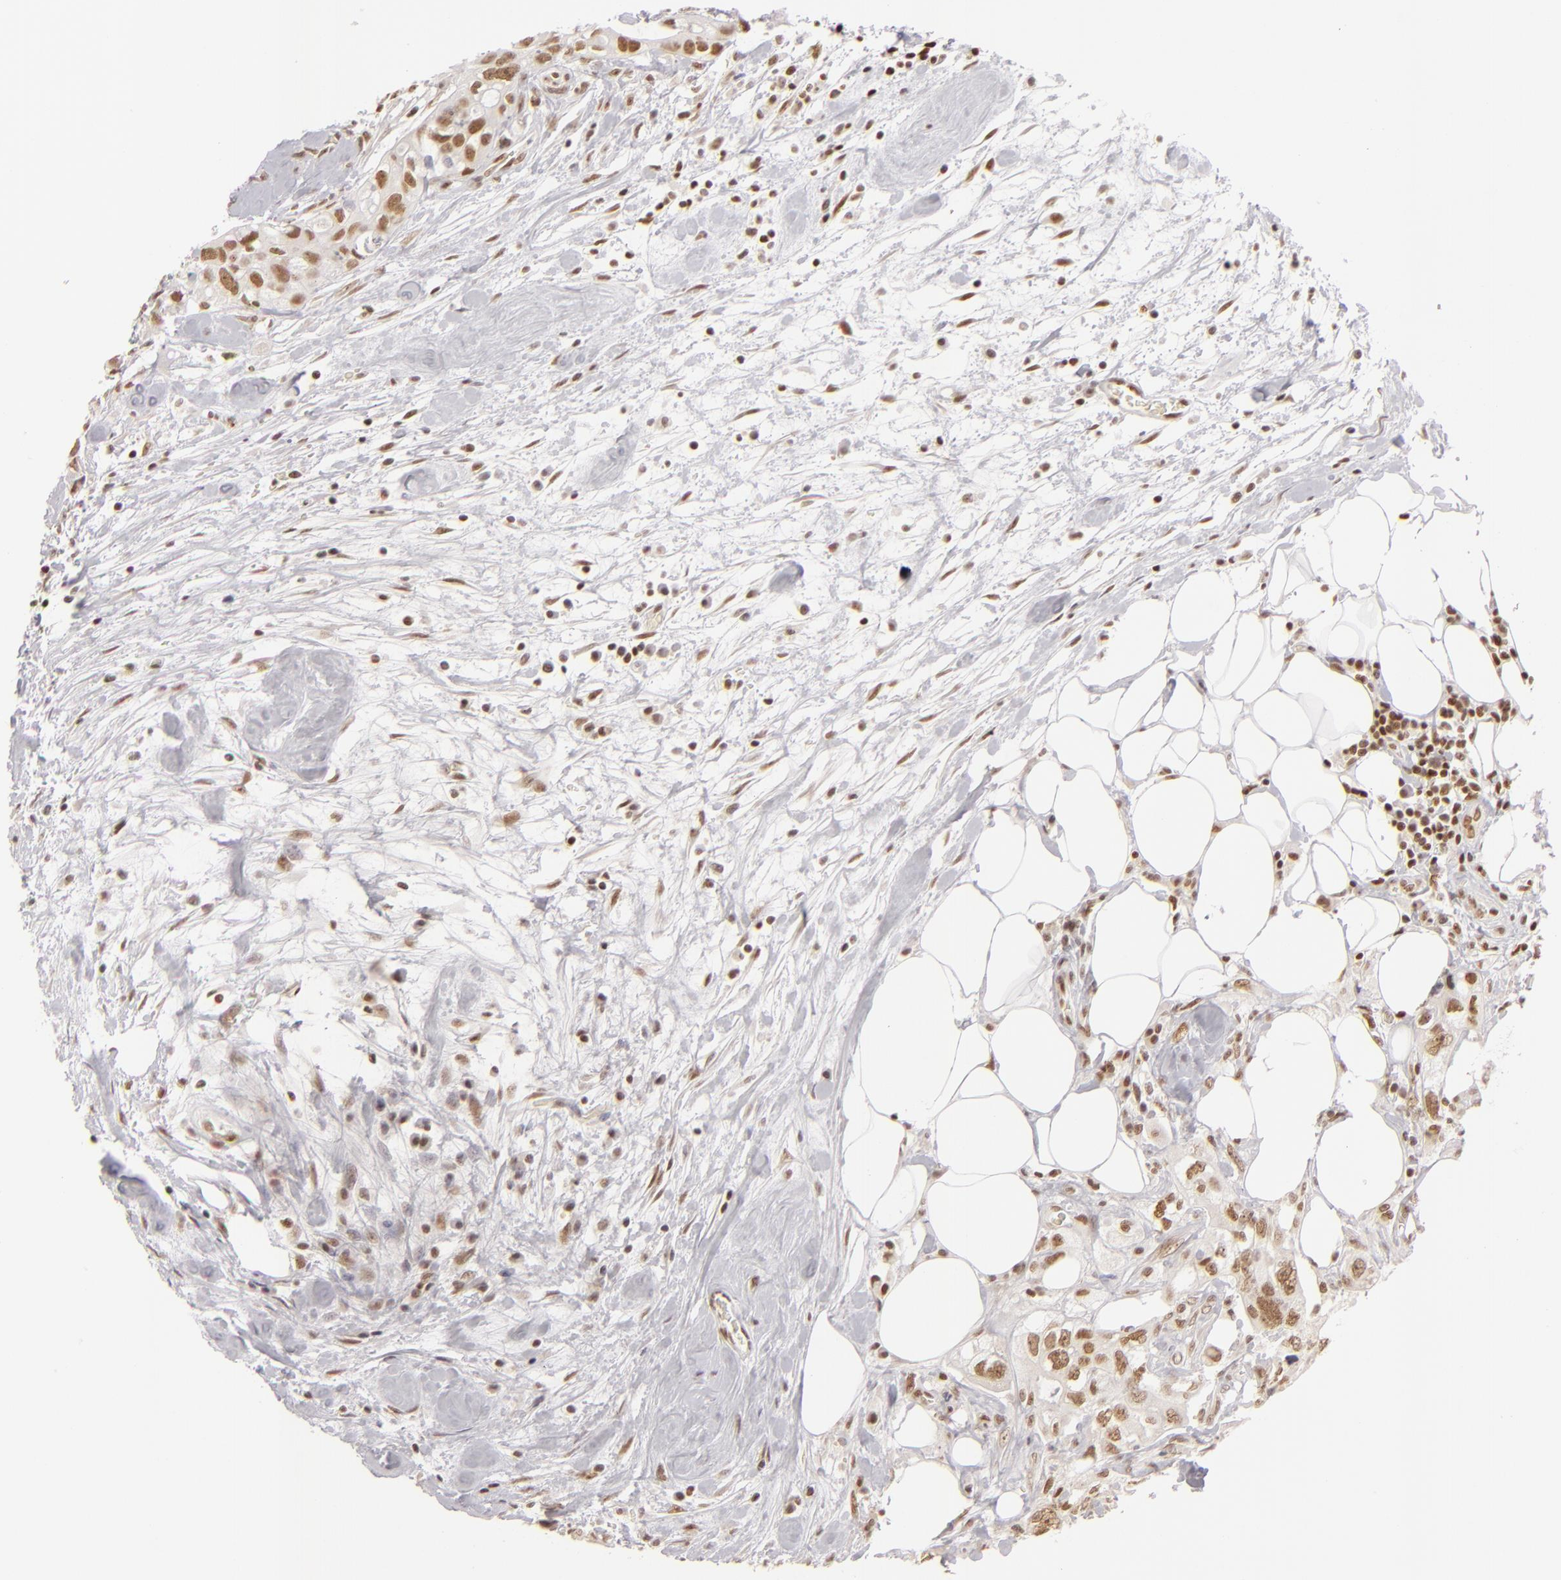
{"staining": {"intensity": "moderate", "quantity": ">75%", "location": "nuclear"}, "tissue": "colorectal cancer", "cell_type": "Tumor cells", "image_type": "cancer", "snomed": [{"axis": "morphology", "description": "Adenocarcinoma, NOS"}, {"axis": "topography", "description": "Rectum"}], "caption": "Immunohistochemistry (DAB) staining of human colorectal cancer (adenocarcinoma) exhibits moderate nuclear protein expression in approximately >75% of tumor cells. Nuclei are stained in blue.", "gene": "DAXX", "patient": {"sex": "female", "age": 57}}